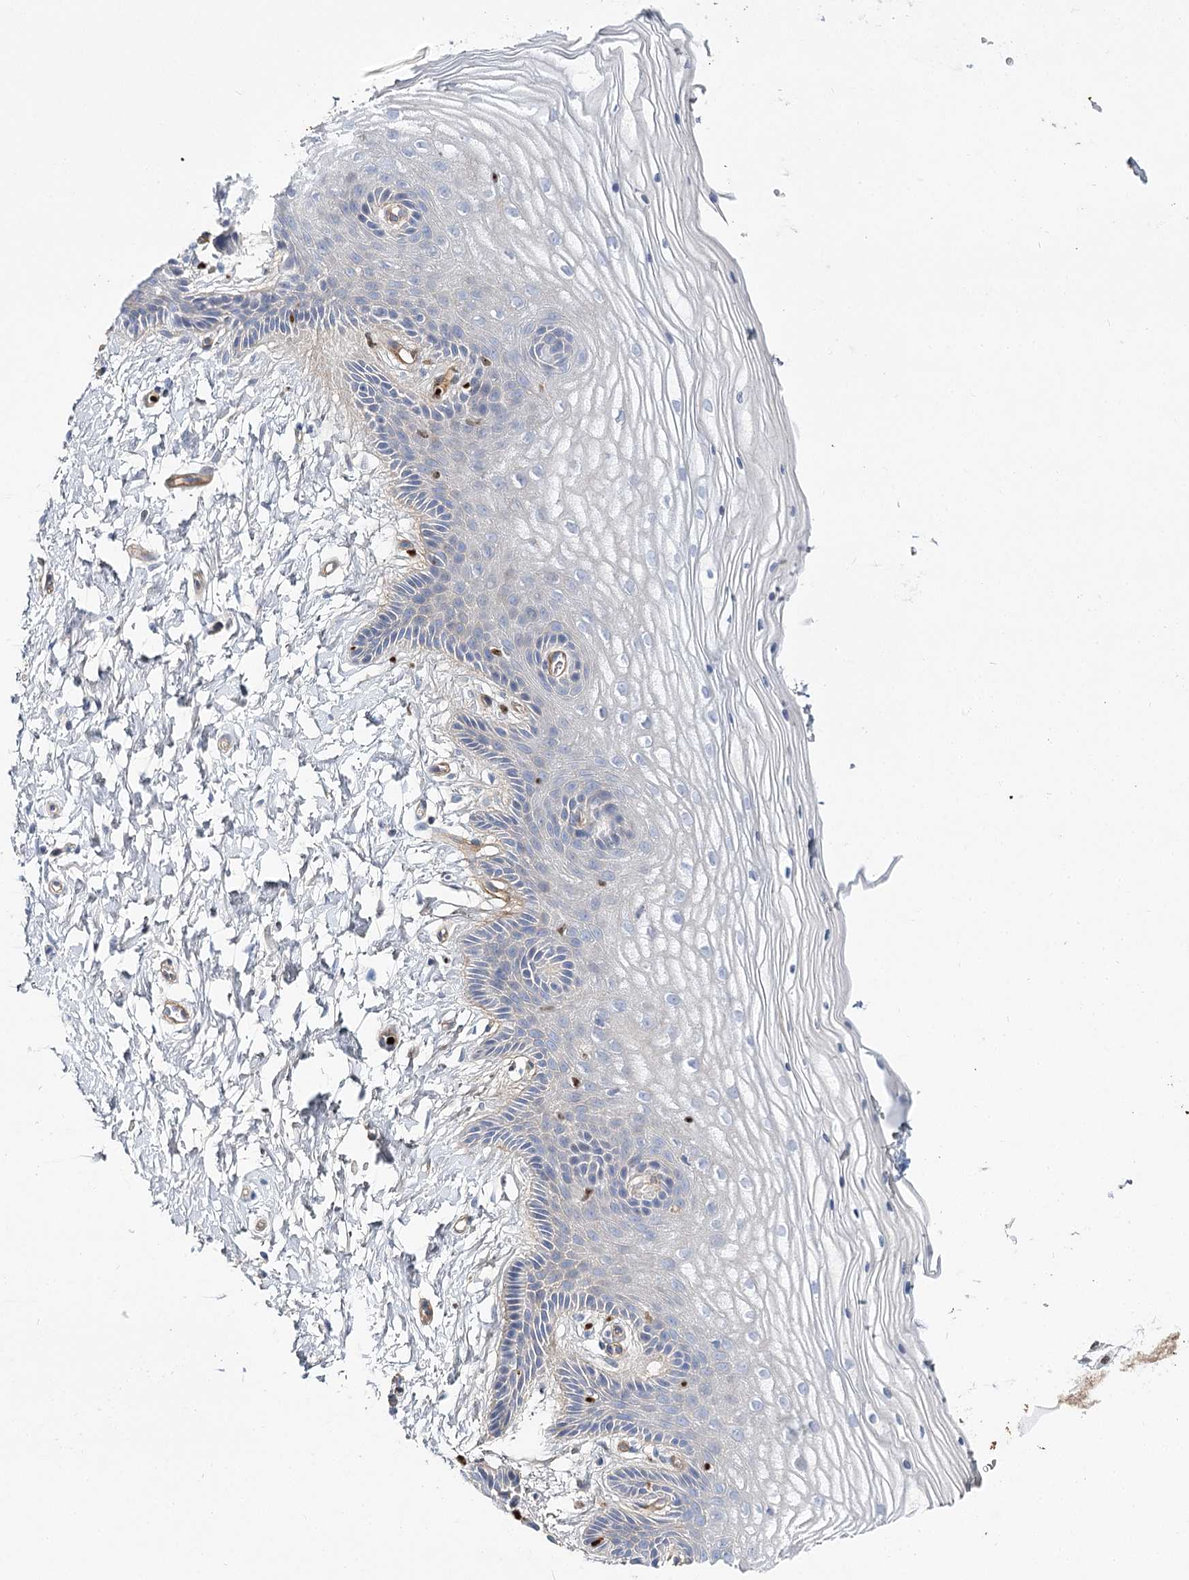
{"staining": {"intensity": "negative", "quantity": "none", "location": "none"}, "tissue": "vagina", "cell_type": "Squamous epithelial cells", "image_type": "normal", "snomed": [{"axis": "morphology", "description": "Normal tissue, NOS"}, {"axis": "topography", "description": "Vagina"}, {"axis": "topography", "description": "Cervix"}], "caption": "A high-resolution histopathology image shows immunohistochemistry (IHC) staining of benign vagina, which exhibits no significant positivity in squamous epithelial cells.", "gene": "C11orf52", "patient": {"sex": "female", "age": 40}}